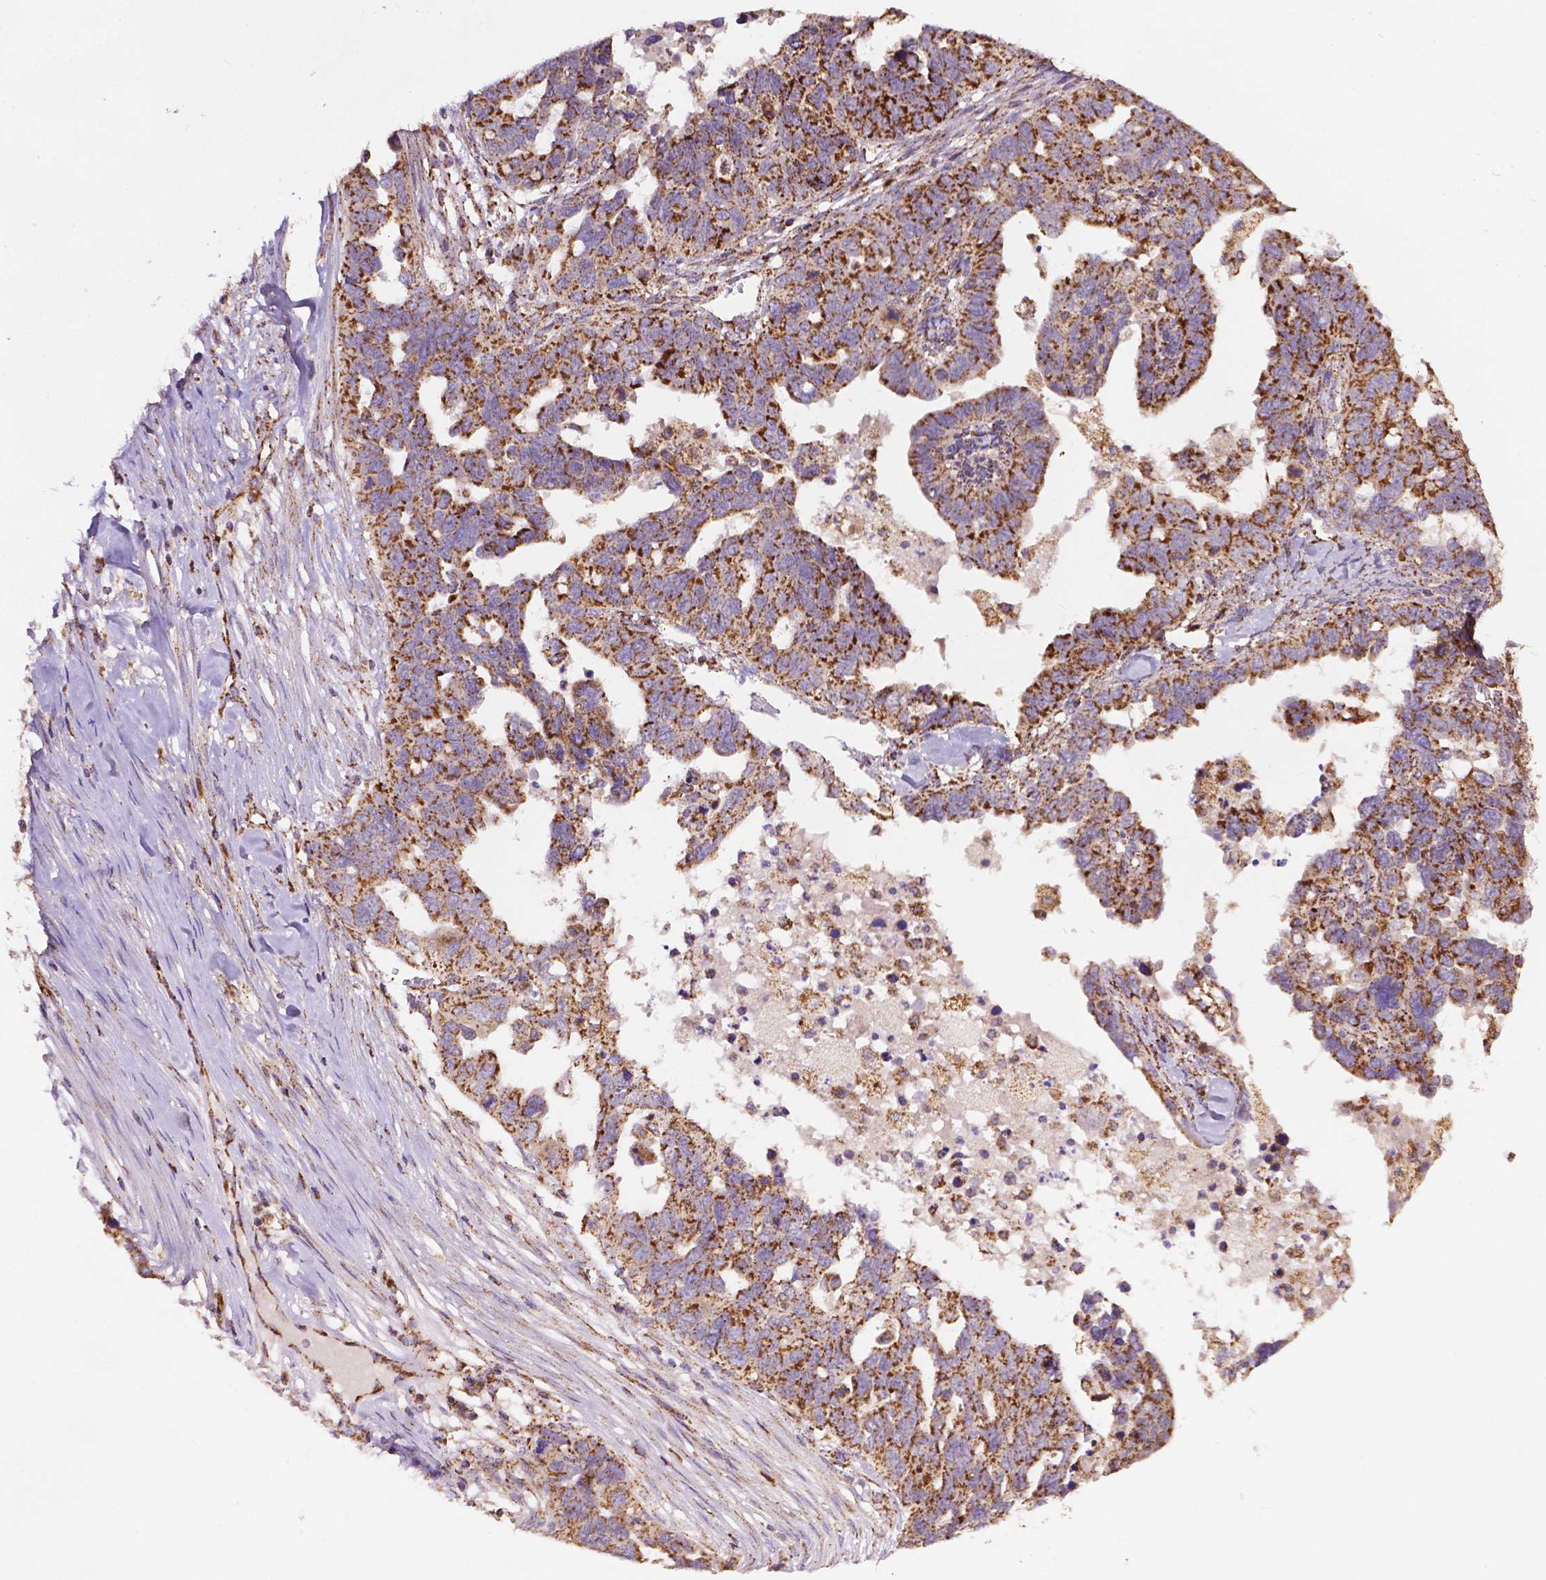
{"staining": {"intensity": "strong", "quantity": ">75%", "location": "cytoplasmic/membranous"}, "tissue": "ovarian cancer", "cell_type": "Tumor cells", "image_type": "cancer", "snomed": [{"axis": "morphology", "description": "Cystadenocarcinoma, serous, NOS"}, {"axis": "topography", "description": "Ovary"}], "caption": "High-power microscopy captured an IHC photomicrograph of serous cystadenocarcinoma (ovarian), revealing strong cytoplasmic/membranous staining in about >75% of tumor cells.", "gene": "ILVBL", "patient": {"sex": "female", "age": 69}}